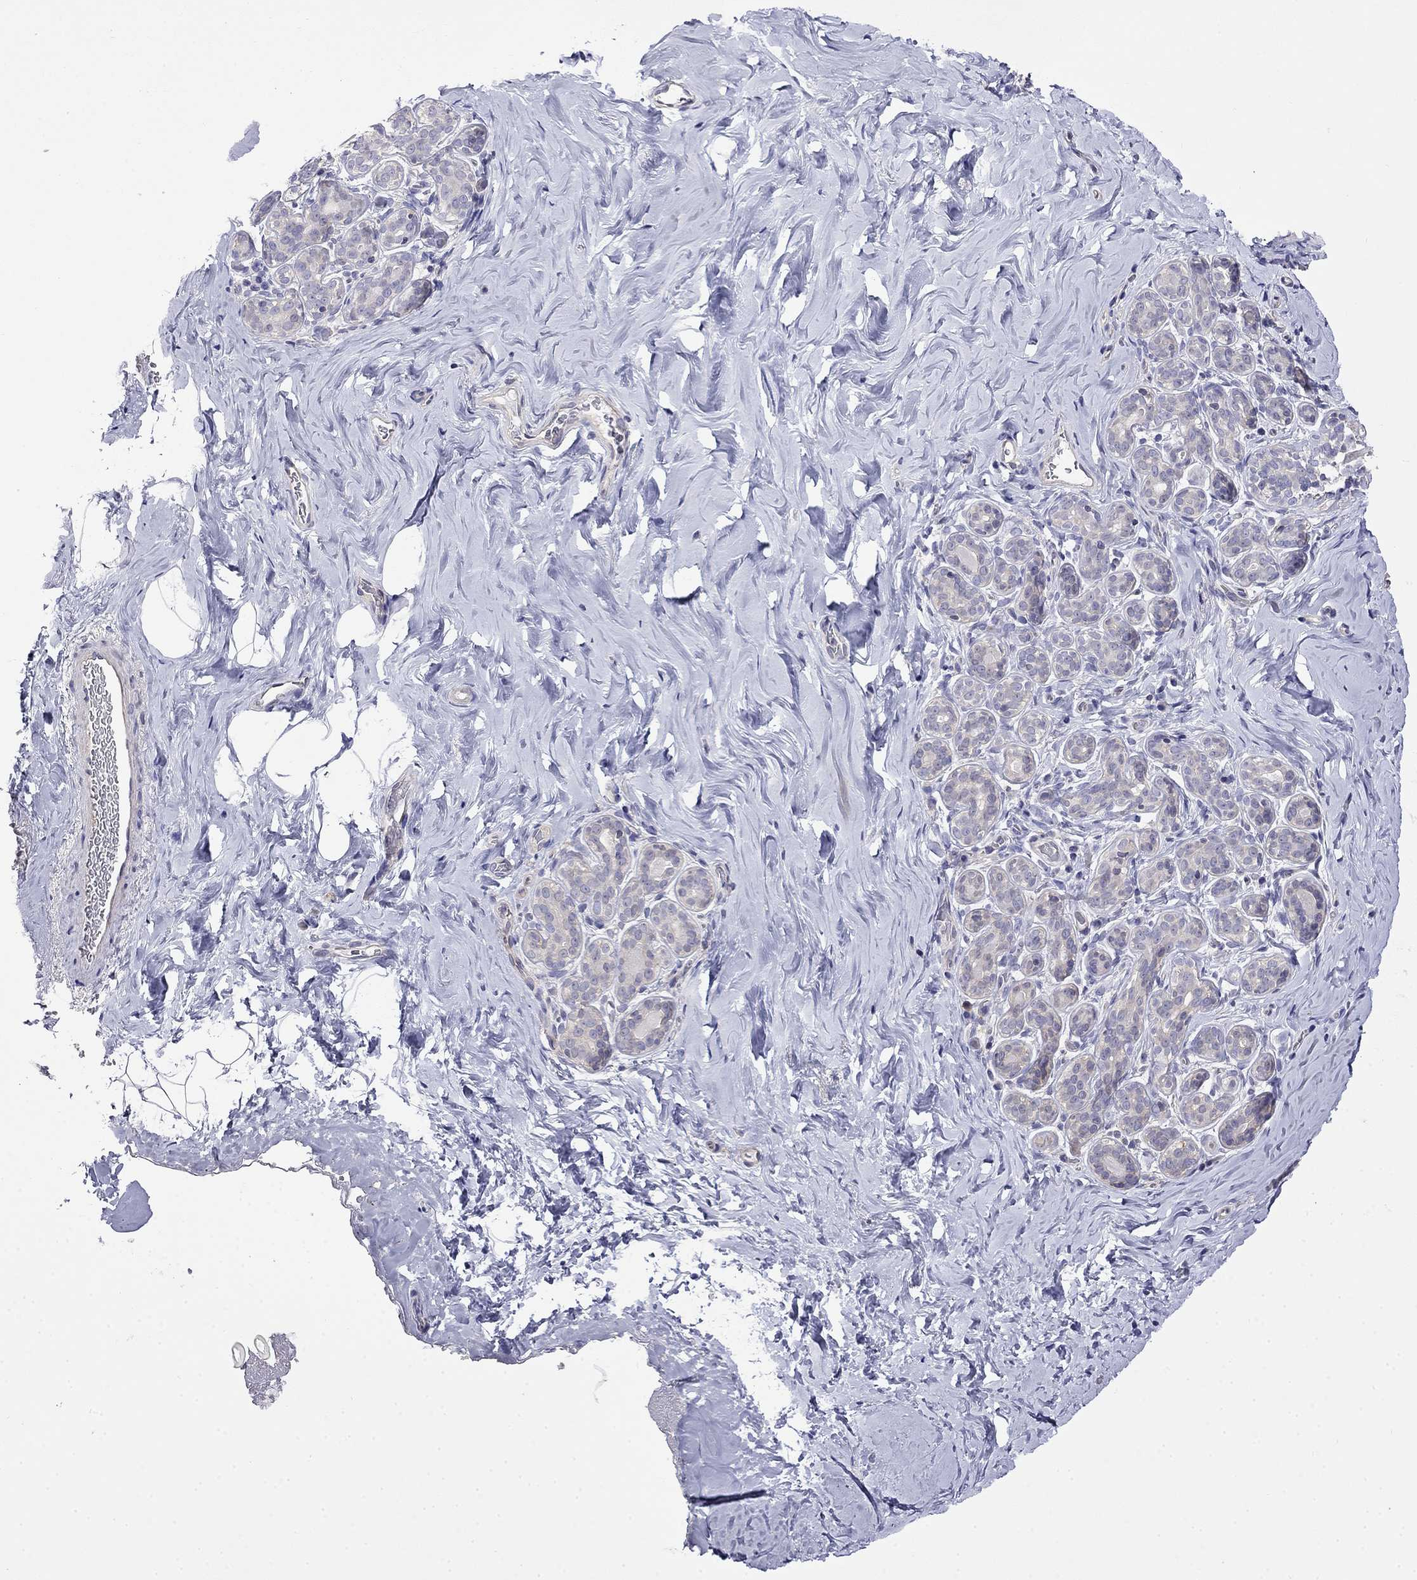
{"staining": {"intensity": "negative", "quantity": "none", "location": "none"}, "tissue": "breast", "cell_type": "Adipocytes", "image_type": "normal", "snomed": [{"axis": "morphology", "description": "Normal tissue, NOS"}, {"axis": "topography", "description": "Skin"}, {"axis": "topography", "description": "Breast"}], "caption": "The photomicrograph shows no significant expression in adipocytes of breast.", "gene": "GUCA1B", "patient": {"sex": "female", "age": 43}}